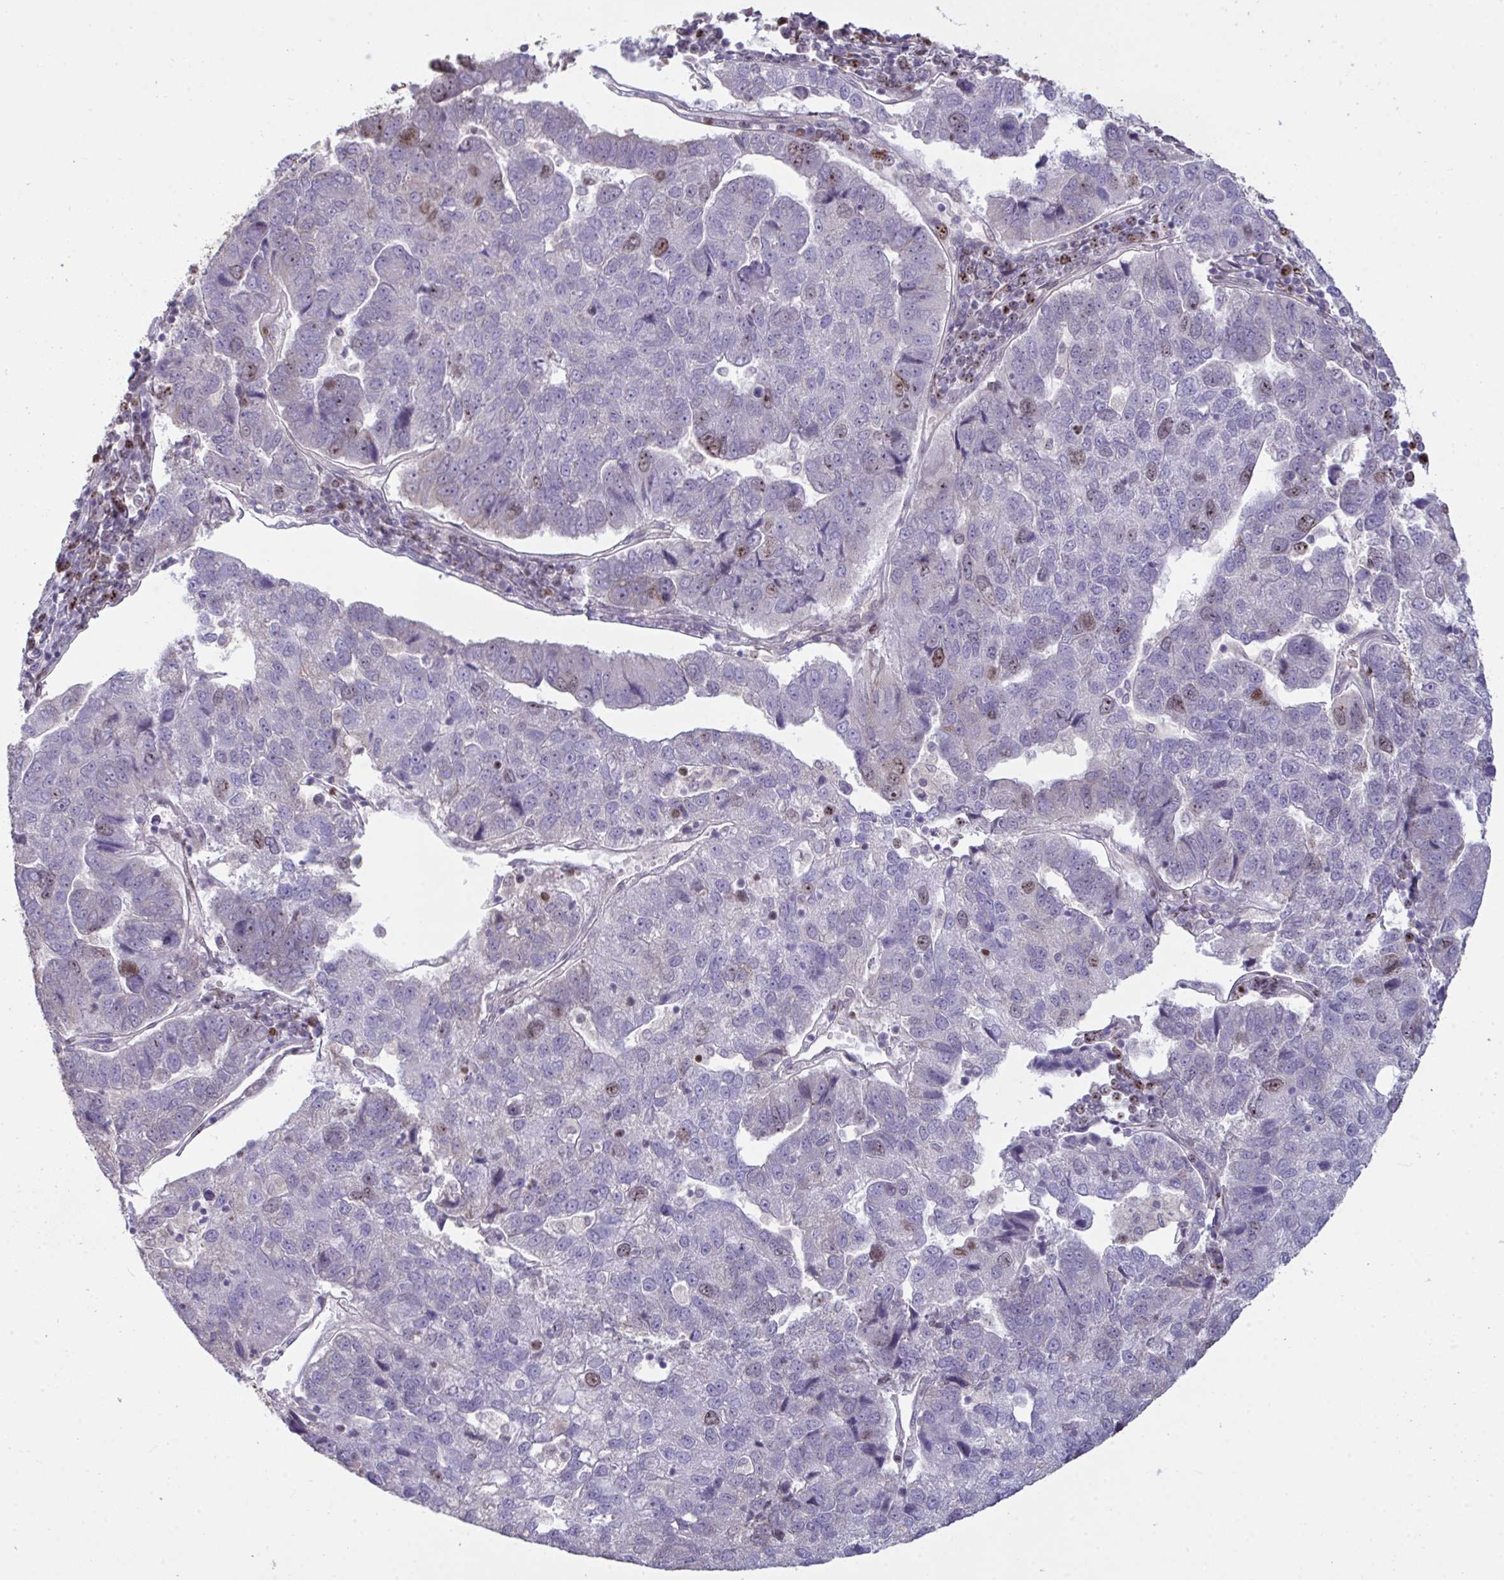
{"staining": {"intensity": "moderate", "quantity": "<25%", "location": "nuclear"}, "tissue": "pancreatic cancer", "cell_type": "Tumor cells", "image_type": "cancer", "snomed": [{"axis": "morphology", "description": "Adenocarcinoma, NOS"}, {"axis": "topography", "description": "Pancreas"}], "caption": "Protein expression analysis of adenocarcinoma (pancreatic) demonstrates moderate nuclear staining in approximately <25% of tumor cells. Immunohistochemistry (ihc) stains the protein in brown and the nuclei are stained blue.", "gene": "SETD7", "patient": {"sex": "female", "age": 61}}